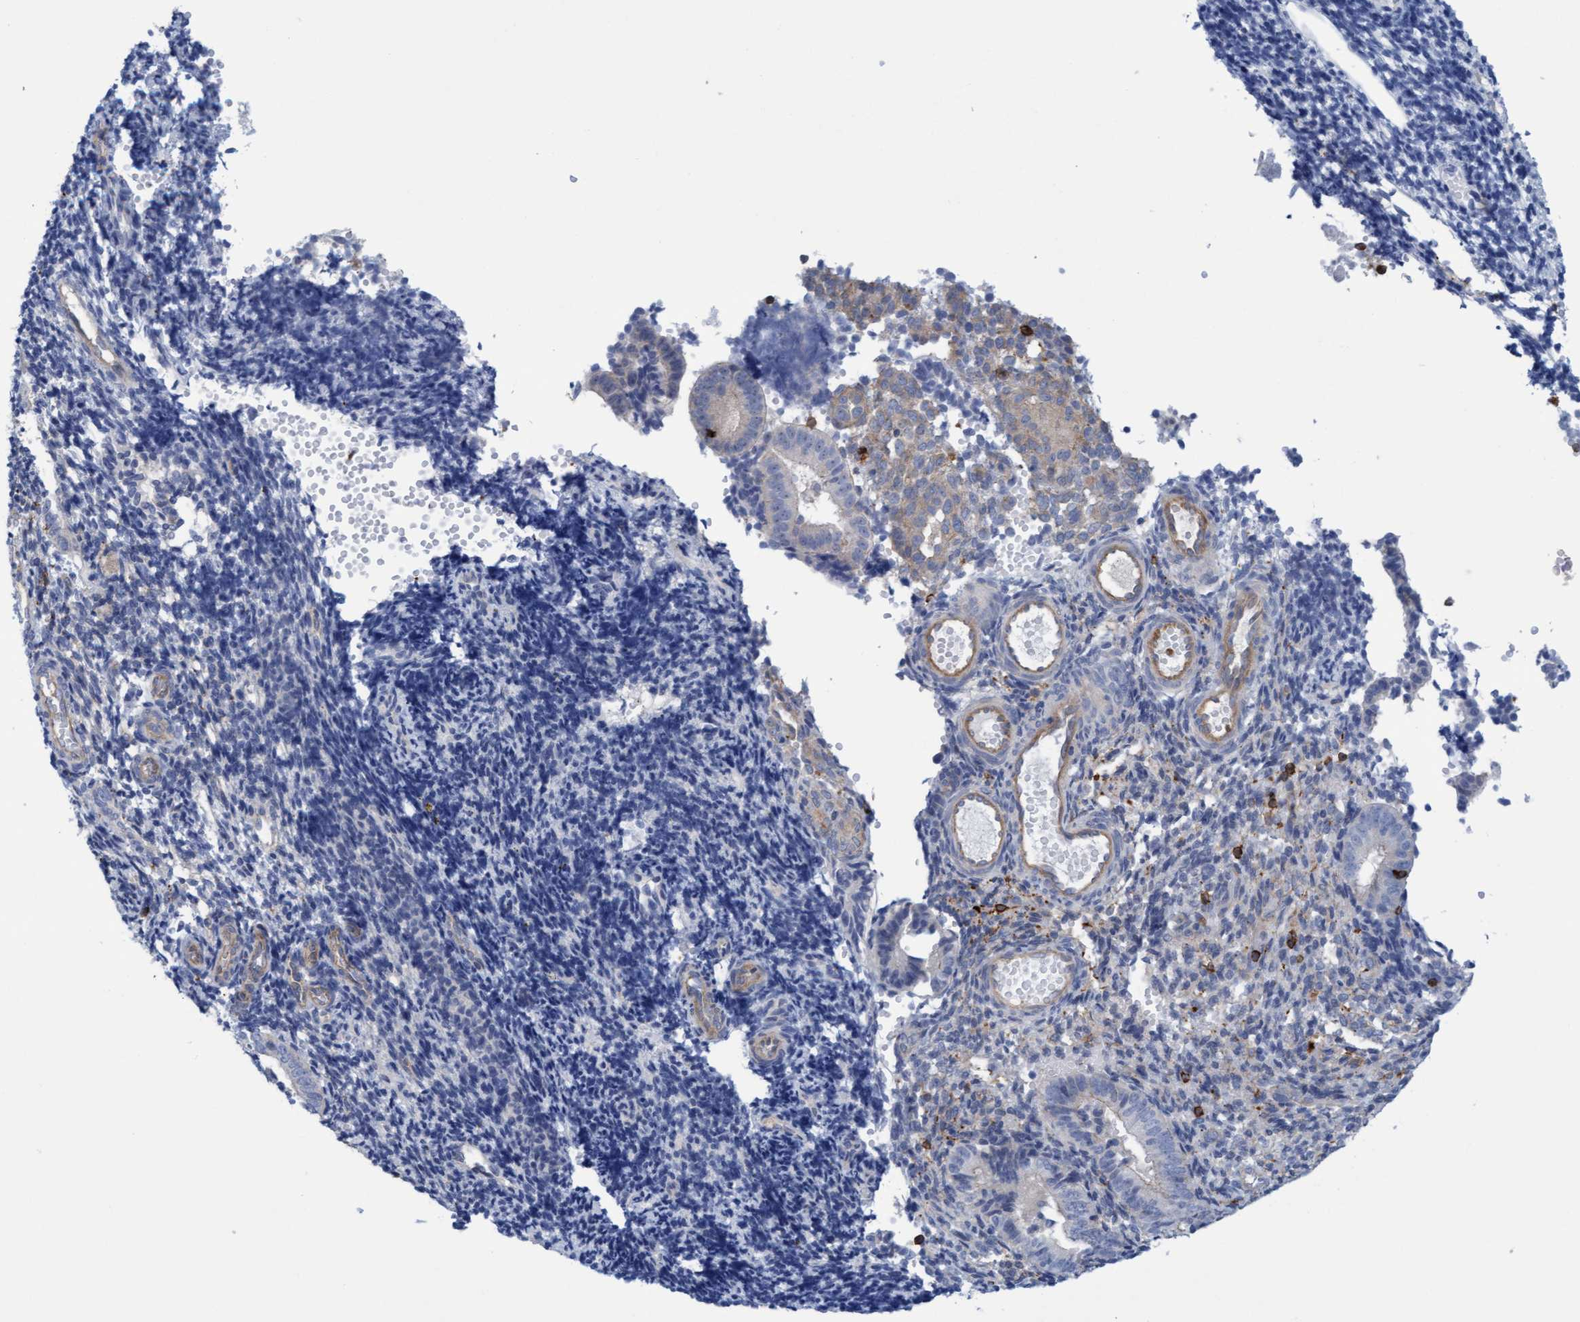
{"staining": {"intensity": "negative", "quantity": "none", "location": "none"}, "tissue": "endometrium", "cell_type": "Cells in endometrial stroma", "image_type": "normal", "snomed": [{"axis": "morphology", "description": "Normal tissue, NOS"}, {"axis": "topography", "description": "Uterus"}, {"axis": "topography", "description": "Endometrium"}], "caption": "DAB immunohistochemical staining of benign human endometrium shows no significant expression in cells in endometrial stroma.", "gene": "FNBP1", "patient": {"sex": "female", "age": 33}}